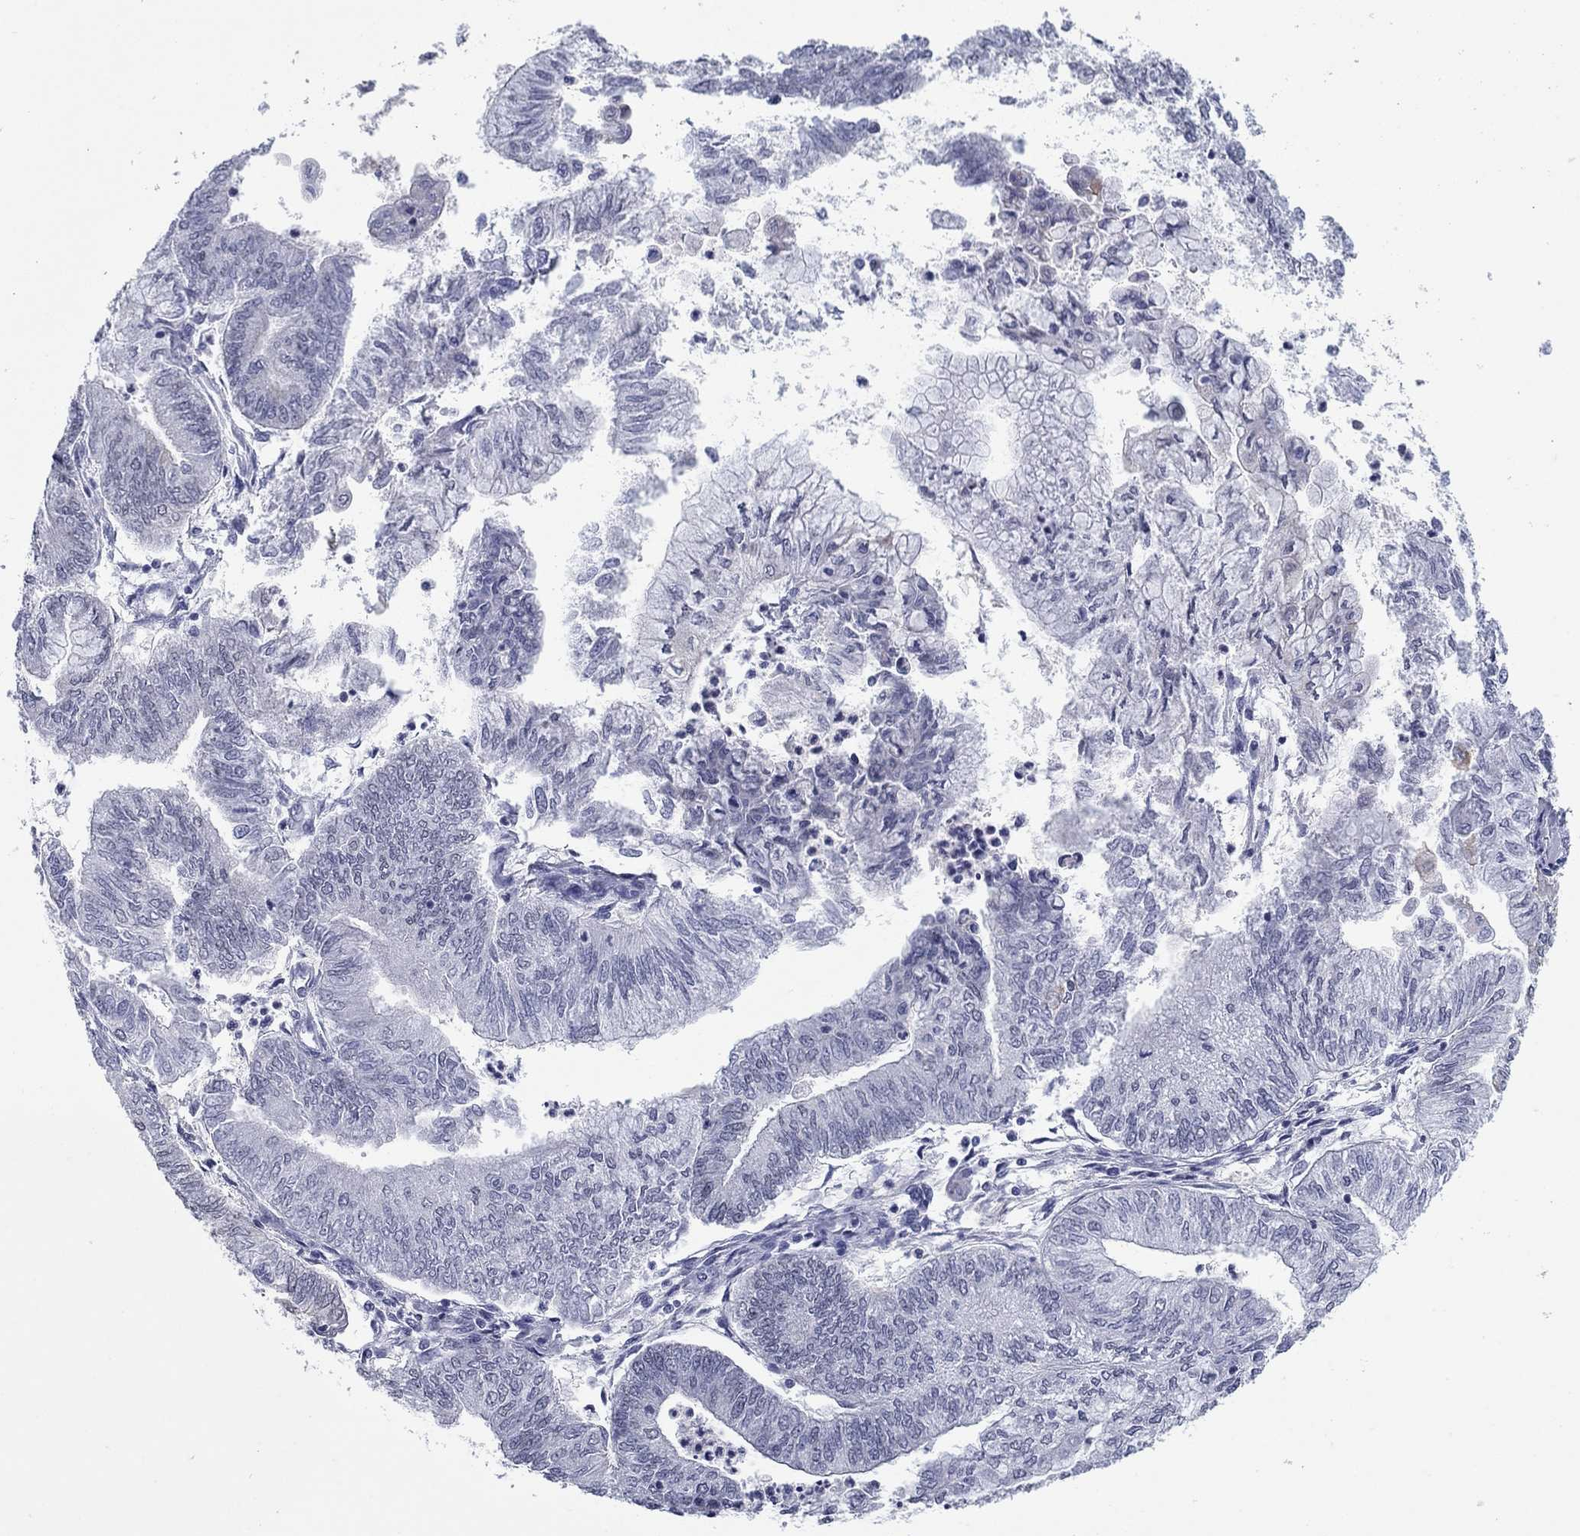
{"staining": {"intensity": "negative", "quantity": "none", "location": "none"}, "tissue": "endometrial cancer", "cell_type": "Tumor cells", "image_type": "cancer", "snomed": [{"axis": "morphology", "description": "Adenocarcinoma, NOS"}, {"axis": "topography", "description": "Endometrium"}], "caption": "A histopathology image of adenocarcinoma (endometrial) stained for a protein exhibits no brown staining in tumor cells.", "gene": "KRT75", "patient": {"sex": "female", "age": 59}}